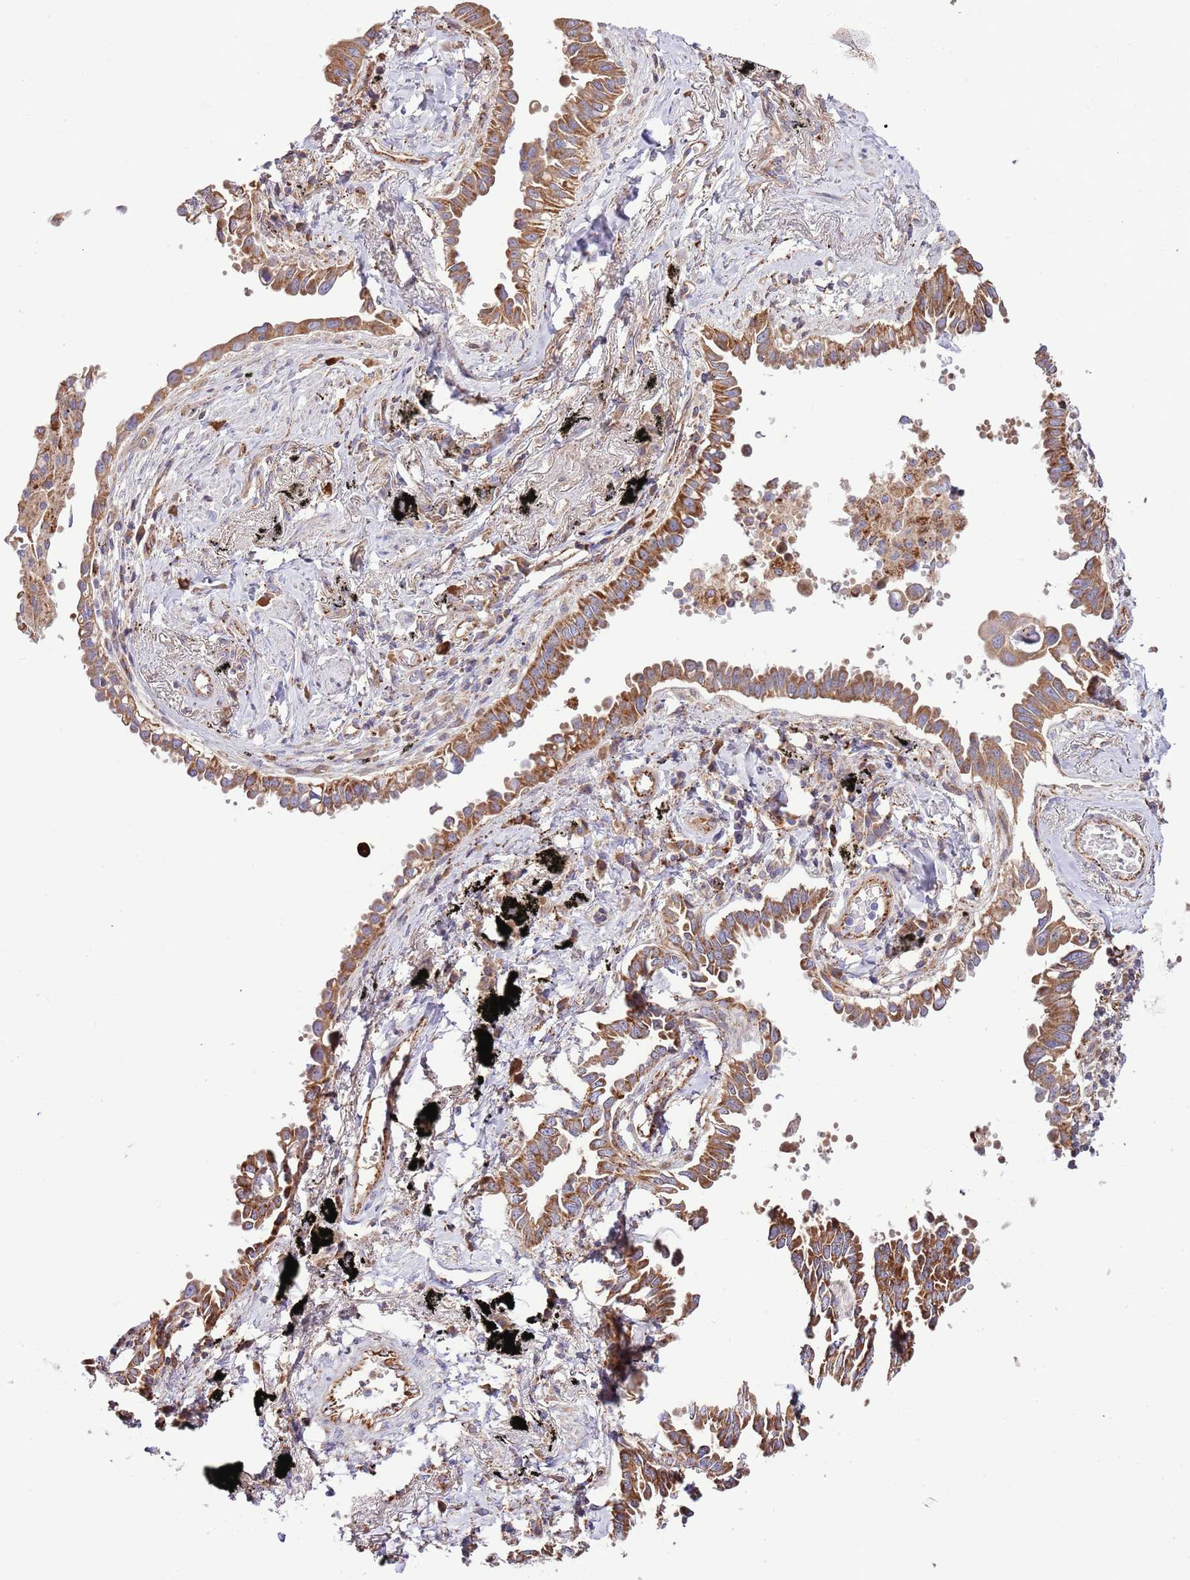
{"staining": {"intensity": "strong", "quantity": ">75%", "location": "cytoplasmic/membranous"}, "tissue": "lung cancer", "cell_type": "Tumor cells", "image_type": "cancer", "snomed": [{"axis": "morphology", "description": "Adenocarcinoma, NOS"}, {"axis": "topography", "description": "Lung"}], "caption": "Human adenocarcinoma (lung) stained for a protein (brown) displays strong cytoplasmic/membranous positive expression in about >75% of tumor cells.", "gene": "DOCK6", "patient": {"sex": "male", "age": 67}}